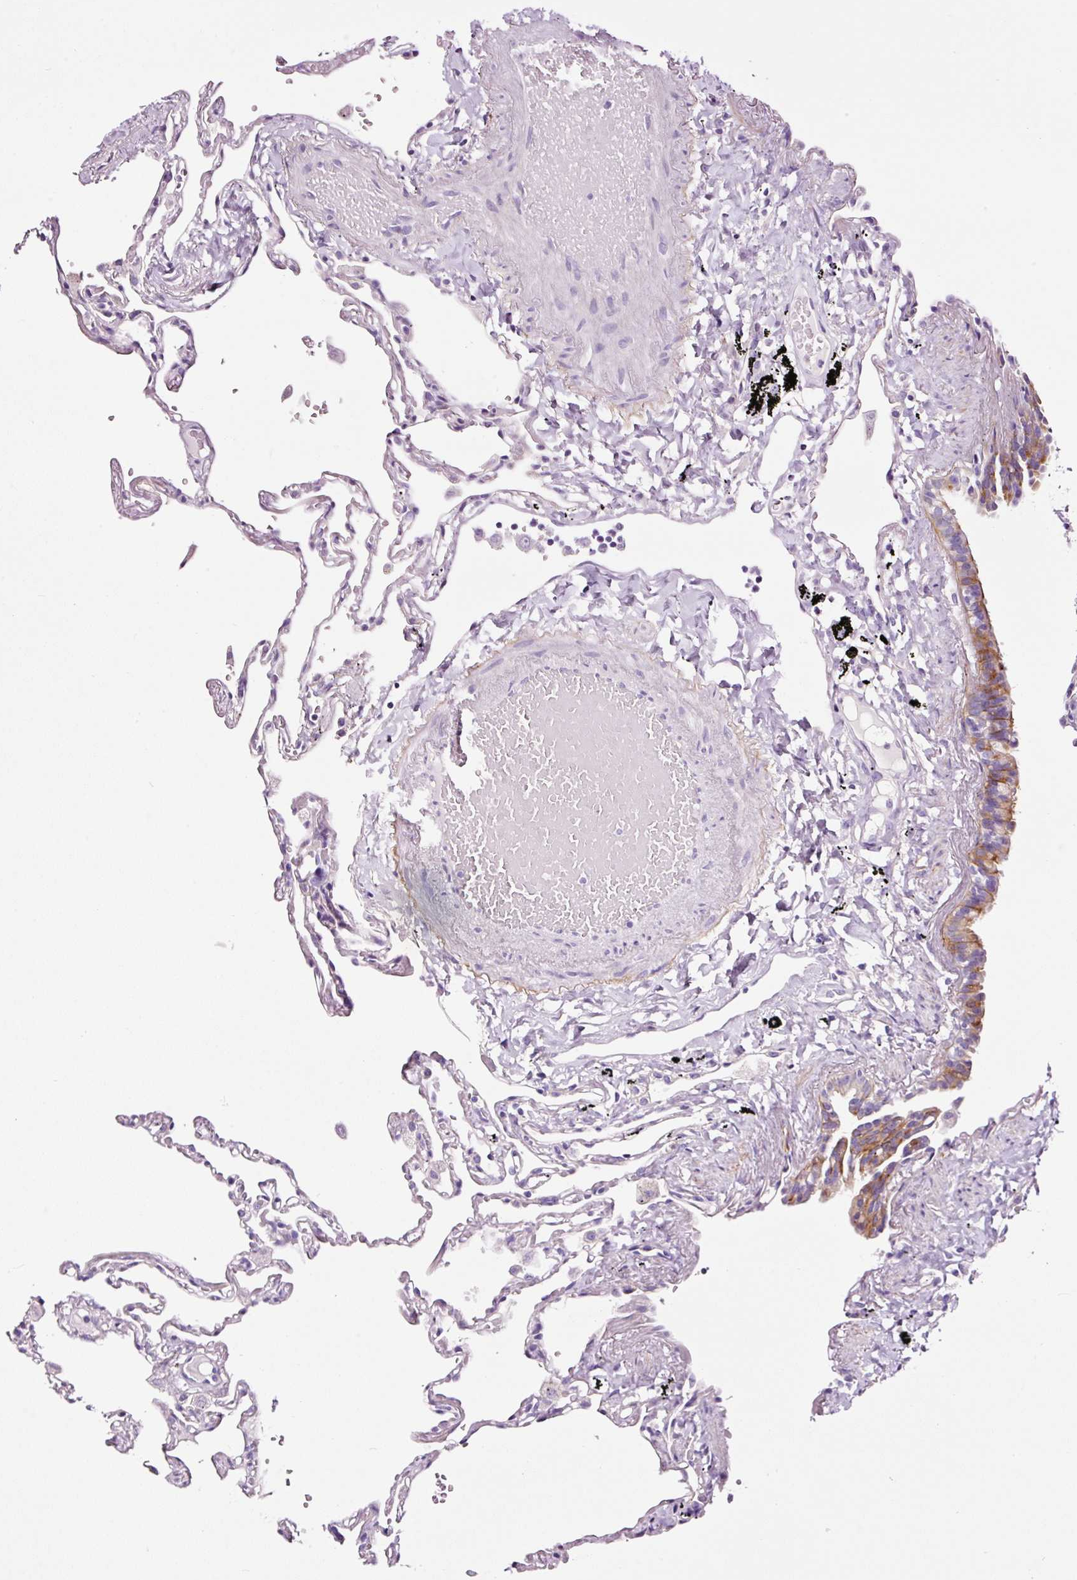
{"staining": {"intensity": "negative", "quantity": "none", "location": "none"}, "tissue": "lung", "cell_type": "Alveolar cells", "image_type": "normal", "snomed": [{"axis": "morphology", "description": "Normal tissue, NOS"}, {"axis": "topography", "description": "Lung"}], "caption": "This image is of unremarkable lung stained with IHC to label a protein in brown with the nuclei are counter-stained blue. There is no staining in alveolar cells. (DAB immunohistochemistry, high magnification).", "gene": "PAM", "patient": {"sex": "female", "age": 67}}